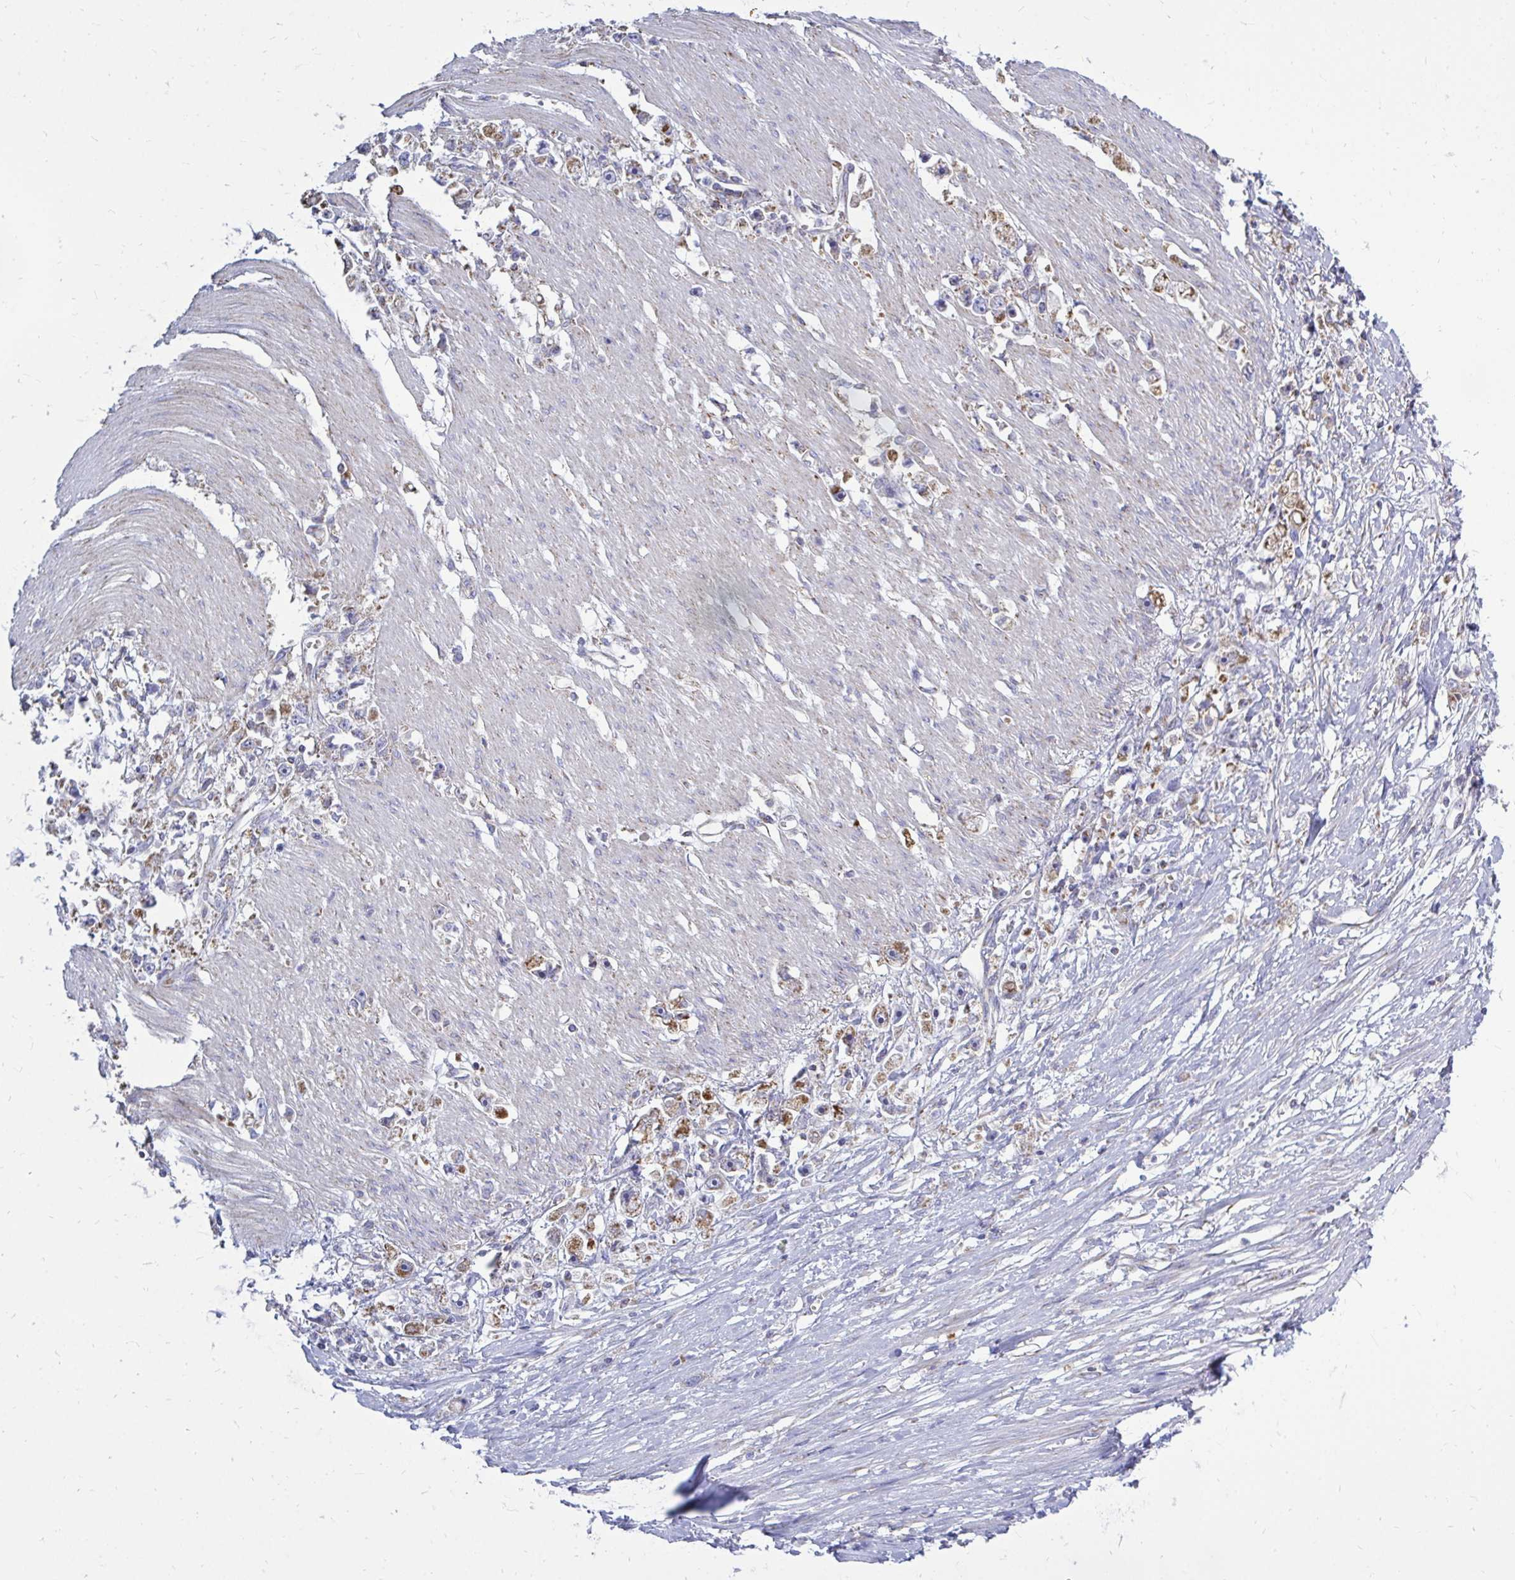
{"staining": {"intensity": "moderate", "quantity": "25%-75%", "location": "cytoplasmic/membranous"}, "tissue": "stomach cancer", "cell_type": "Tumor cells", "image_type": "cancer", "snomed": [{"axis": "morphology", "description": "Adenocarcinoma, NOS"}, {"axis": "topography", "description": "Stomach"}], "caption": "Protein staining shows moderate cytoplasmic/membranous expression in approximately 25%-75% of tumor cells in adenocarcinoma (stomach).", "gene": "OR10R2", "patient": {"sex": "female", "age": 59}}